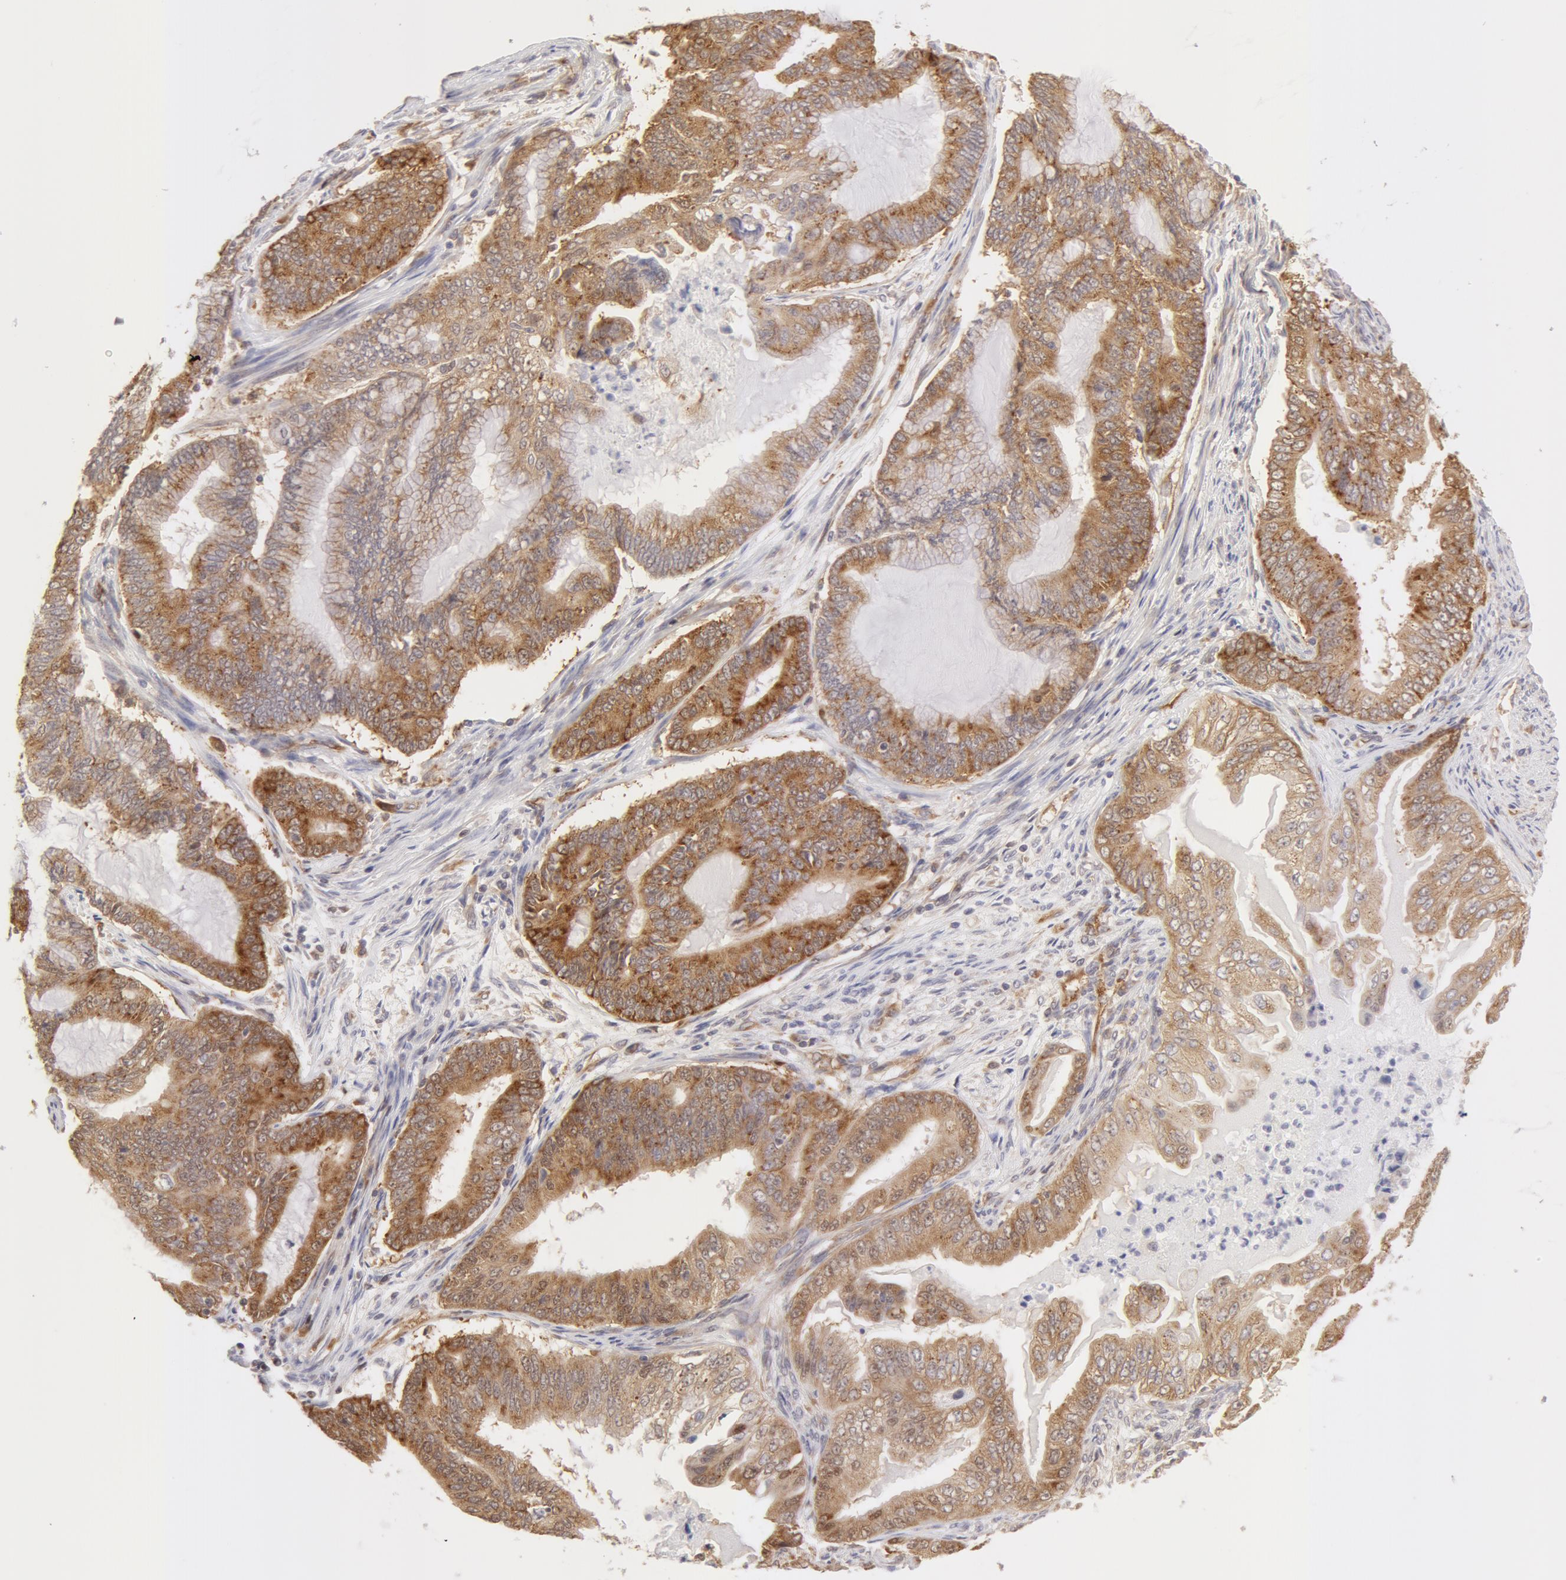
{"staining": {"intensity": "weak", "quantity": ">75%", "location": "cytoplasmic/membranous"}, "tissue": "endometrial cancer", "cell_type": "Tumor cells", "image_type": "cancer", "snomed": [{"axis": "morphology", "description": "Adenocarcinoma, NOS"}, {"axis": "topography", "description": "Endometrium"}], "caption": "Immunohistochemical staining of endometrial cancer demonstrates weak cytoplasmic/membranous protein expression in approximately >75% of tumor cells.", "gene": "DDX3Y", "patient": {"sex": "female", "age": 63}}